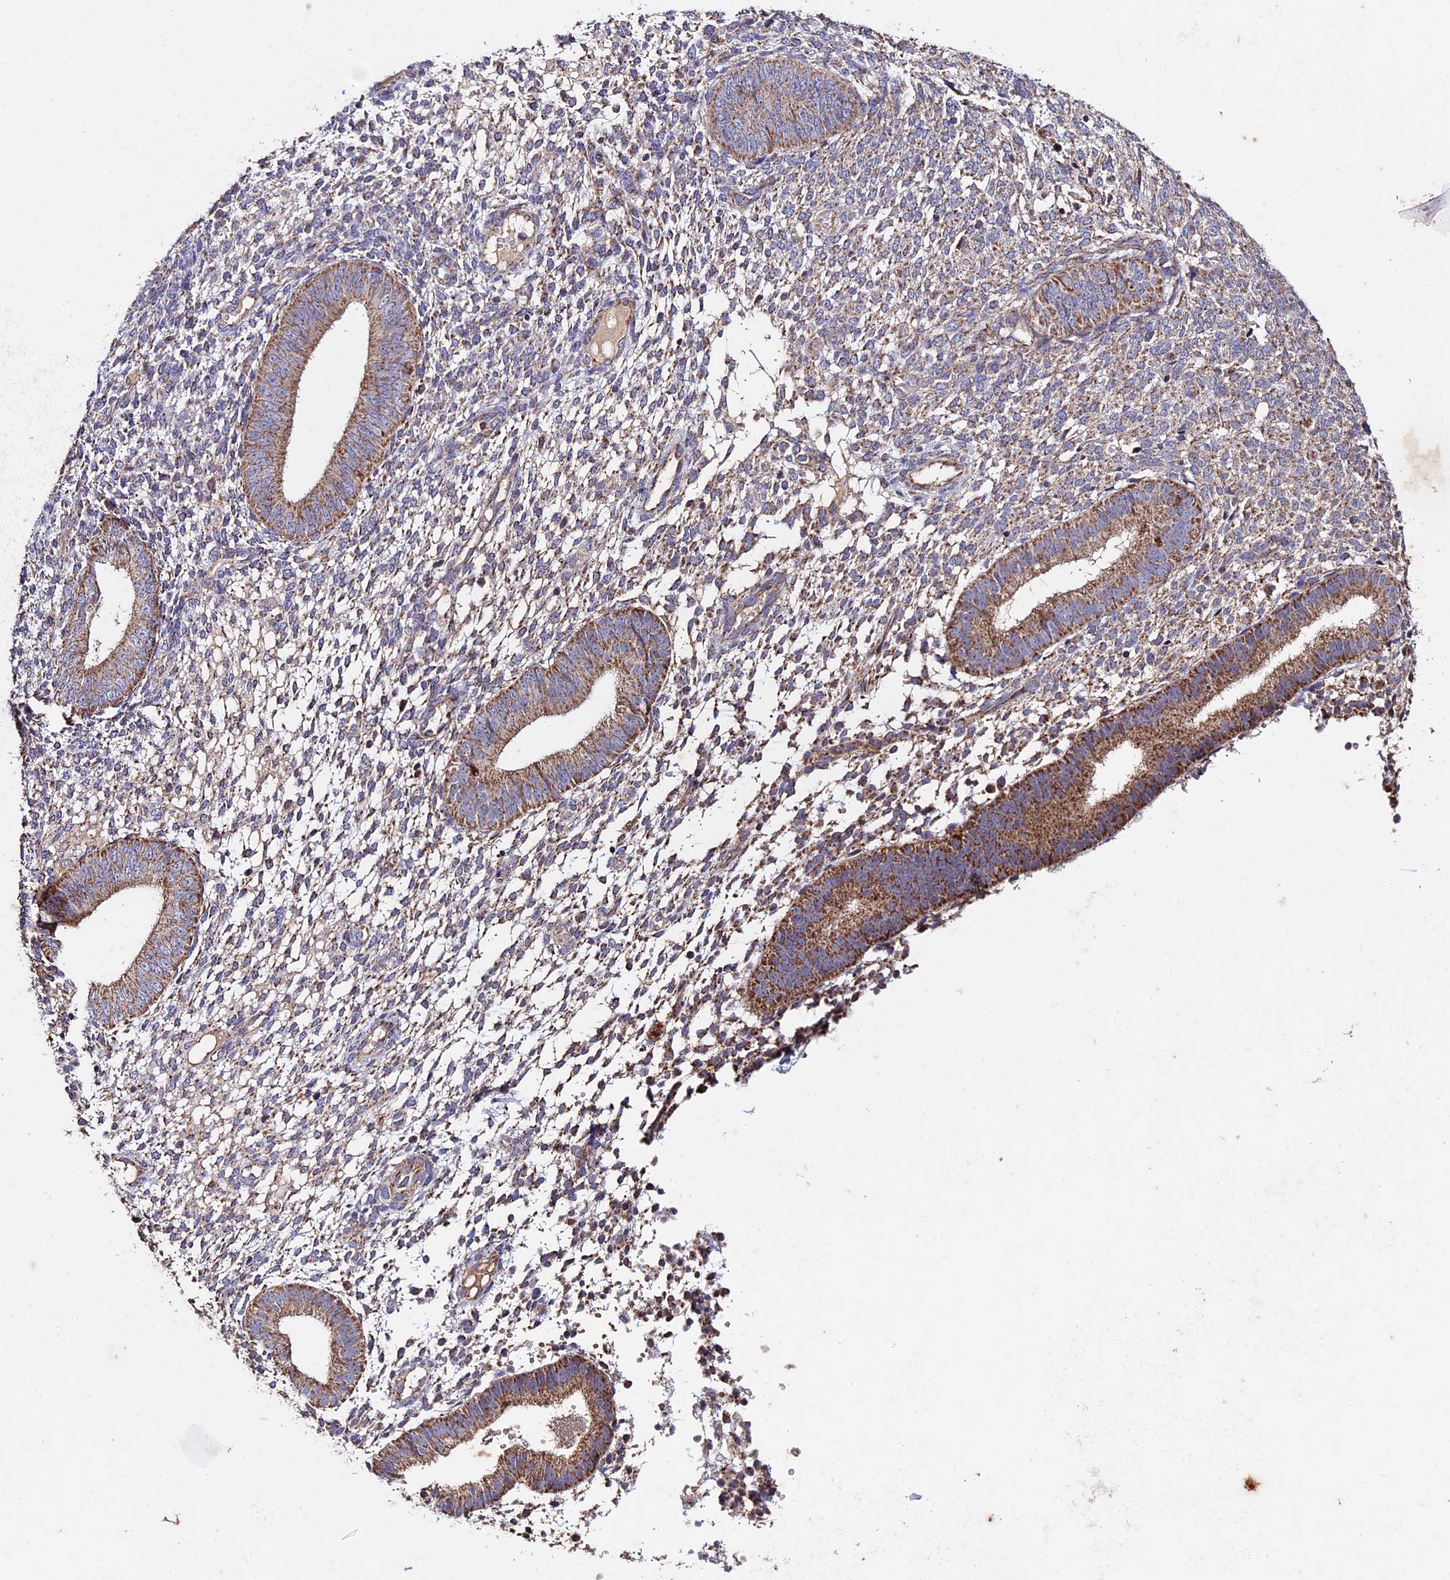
{"staining": {"intensity": "weak", "quantity": "<25%", "location": "cytoplasmic/membranous"}, "tissue": "endometrium", "cell_type": "Cells in endometrial stroma", "image_type": "normal", "snomed": [{"axis": "morphology", "description": "Normal tissue, NOS"}, {"axis": "topography", "description": "Endometrium"}], "caption": "Photomicrograph shows no significant protein expression in cells in endometrial stroma of benign endometrium. Brightfield microscopy of immunohistochemistry (IHC) stained with DAB (3,3'-diaminobenzidine) (brown) and hematoxylin (blue), captured at high magnification.", "gene": "RNF17", "patient": {"sex": "female", "age": 49}}